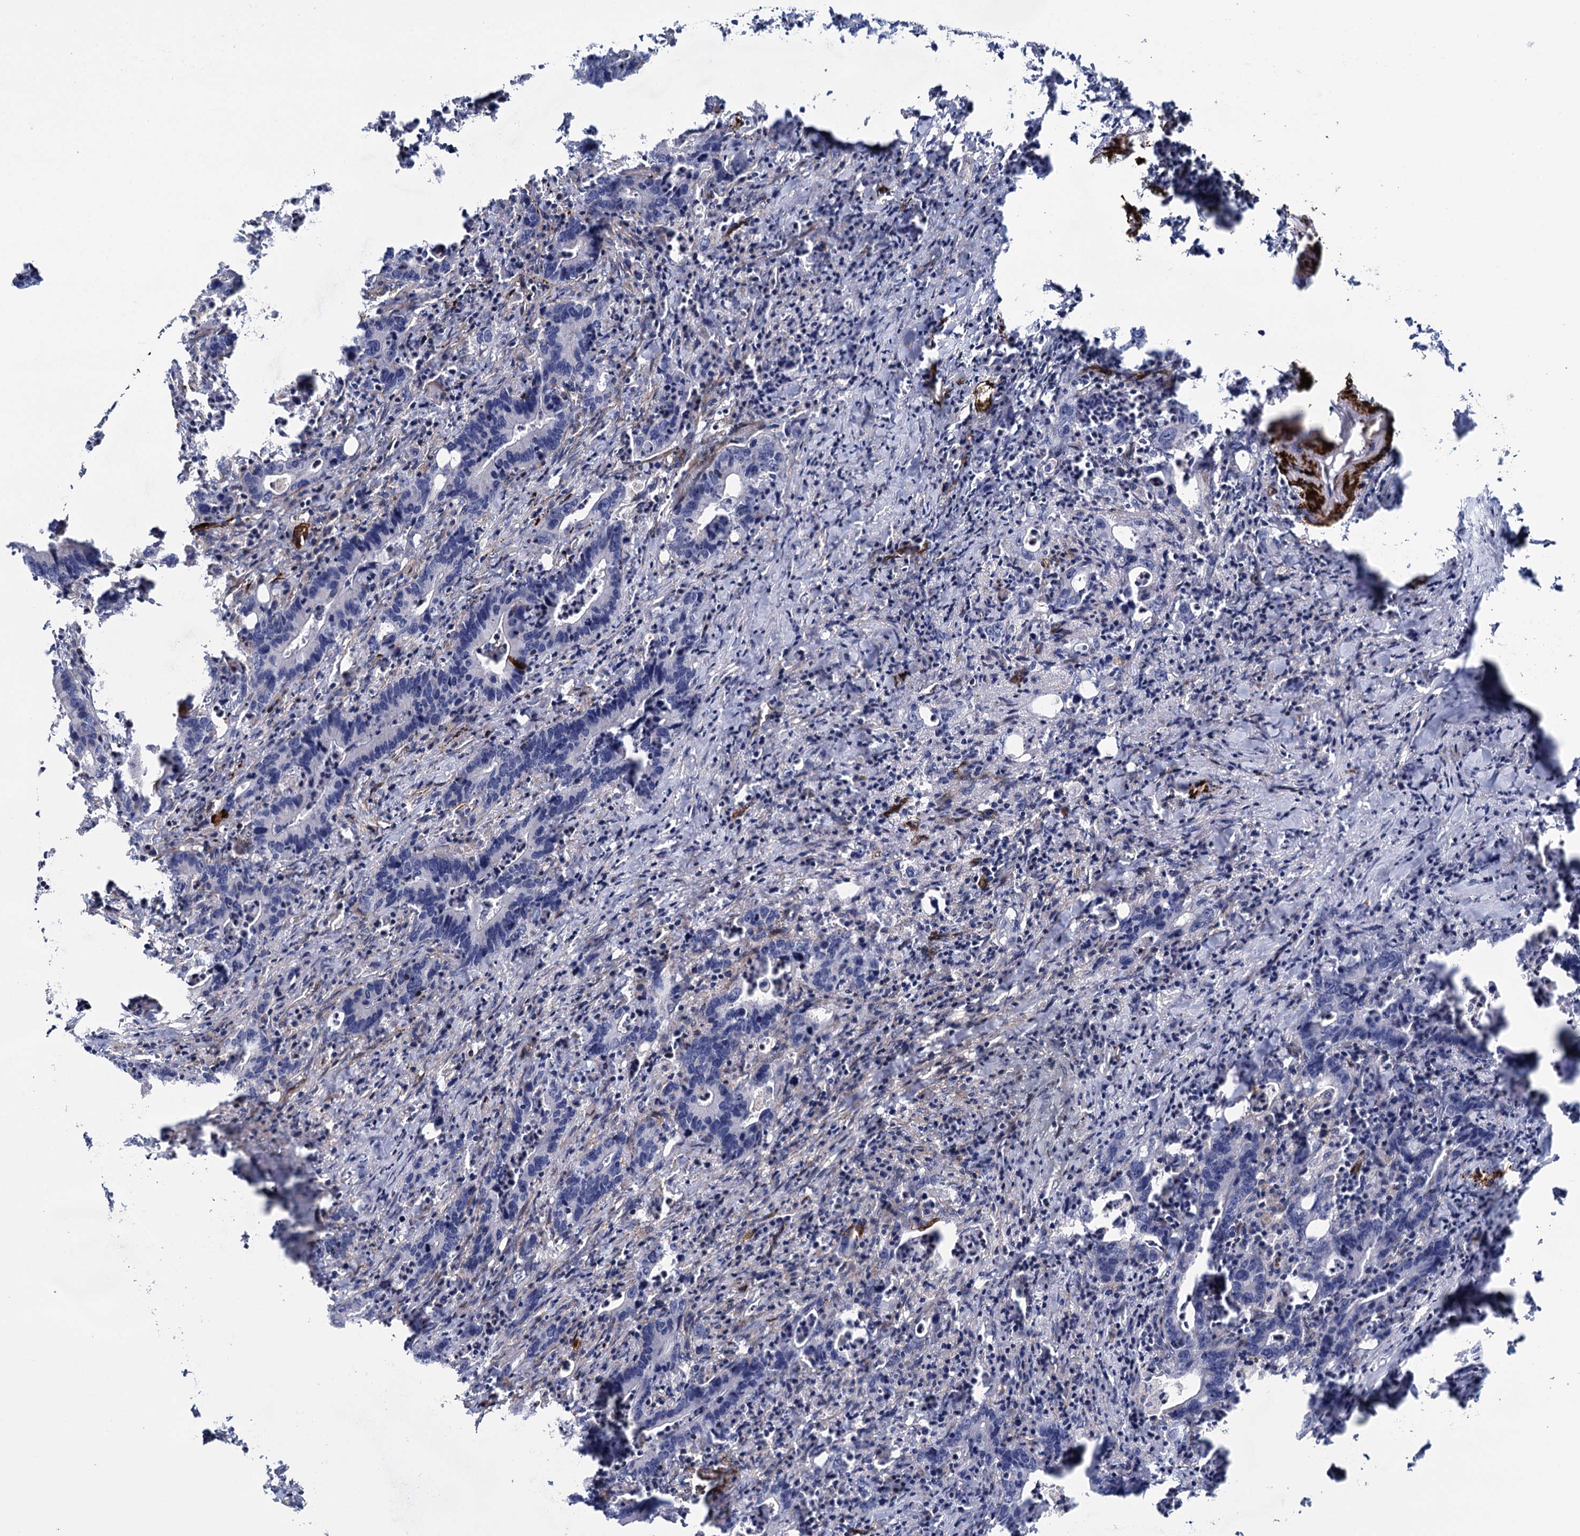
{"staining": {"intensity": "negative", "quantity": "none", "location": "none"}, "tissue": "colorectal cancer", "cell_type": "Tumor cells", "image_type": "cancer", "snomed": [{"axis": "morphology", "description": "Adenocarcinoma, NOS"}, {"axis": "topography", "description": "Colon"}], "caption": "High power microscopy photomicrograph of an immunohistochemistry (IHC) photomicrograph of colorectal adenocarcinoma, revealing no significant positivity in tumor cells.", "gene": "SNCG", "patient": {"sex": "female", "age": 75}}